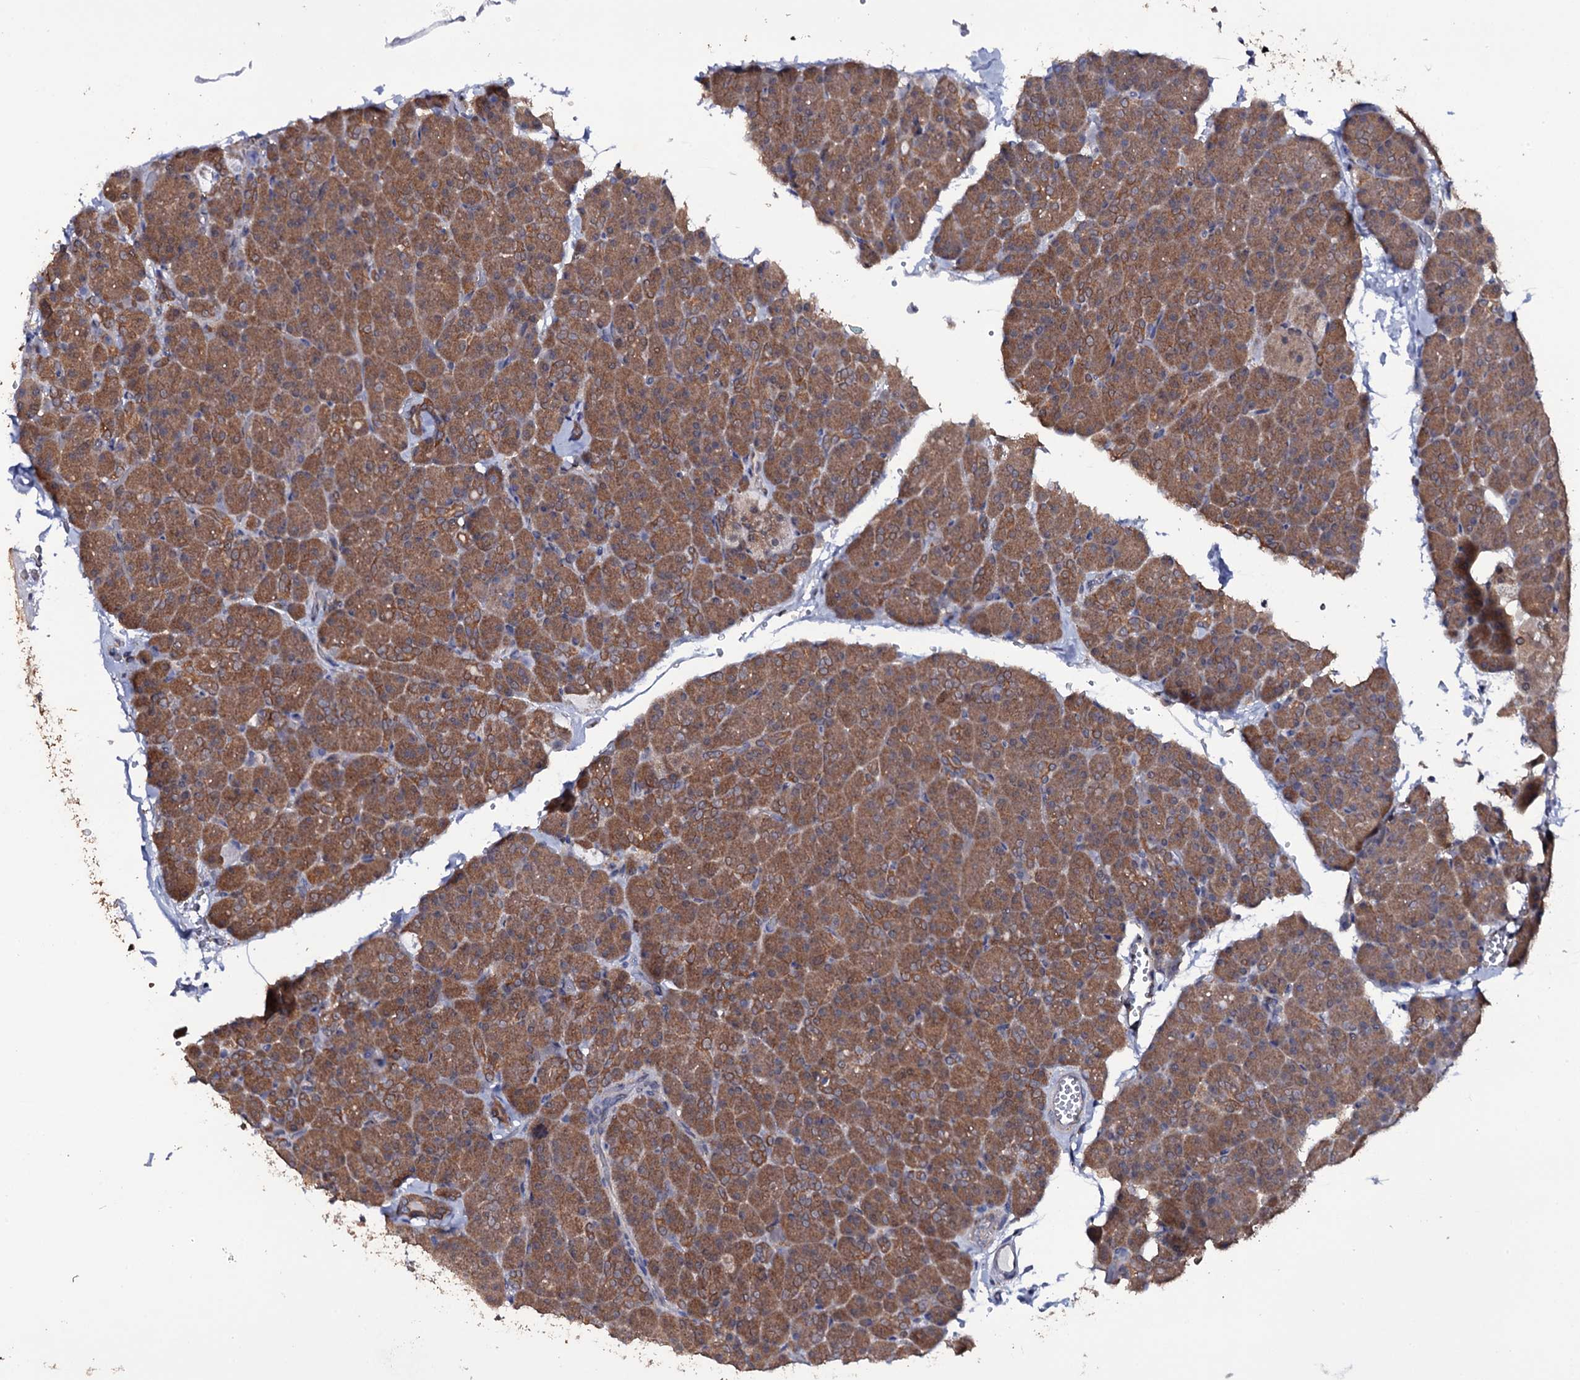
{"staining": {"intensity": "moderate", "quantity": ">75%", "location": "cytoplasmic/membranous"}, "tissue": "pancreas", "cell_type": "Exocrine glandular cells", "image_type": "normal", "snomed": [{"axis": "morphology", "description": "Normal tissue, NOS"}, {"axis": "topography", "description": "Pancreas"}], "caption": "Protein staining shows moderate cytoplasmic/membranous staining in approximately >75% of exocrine glandular cells in unremarkable pancreas.", "gene": "CRYL1", "patient": {"sex": "male", "age": 36}}